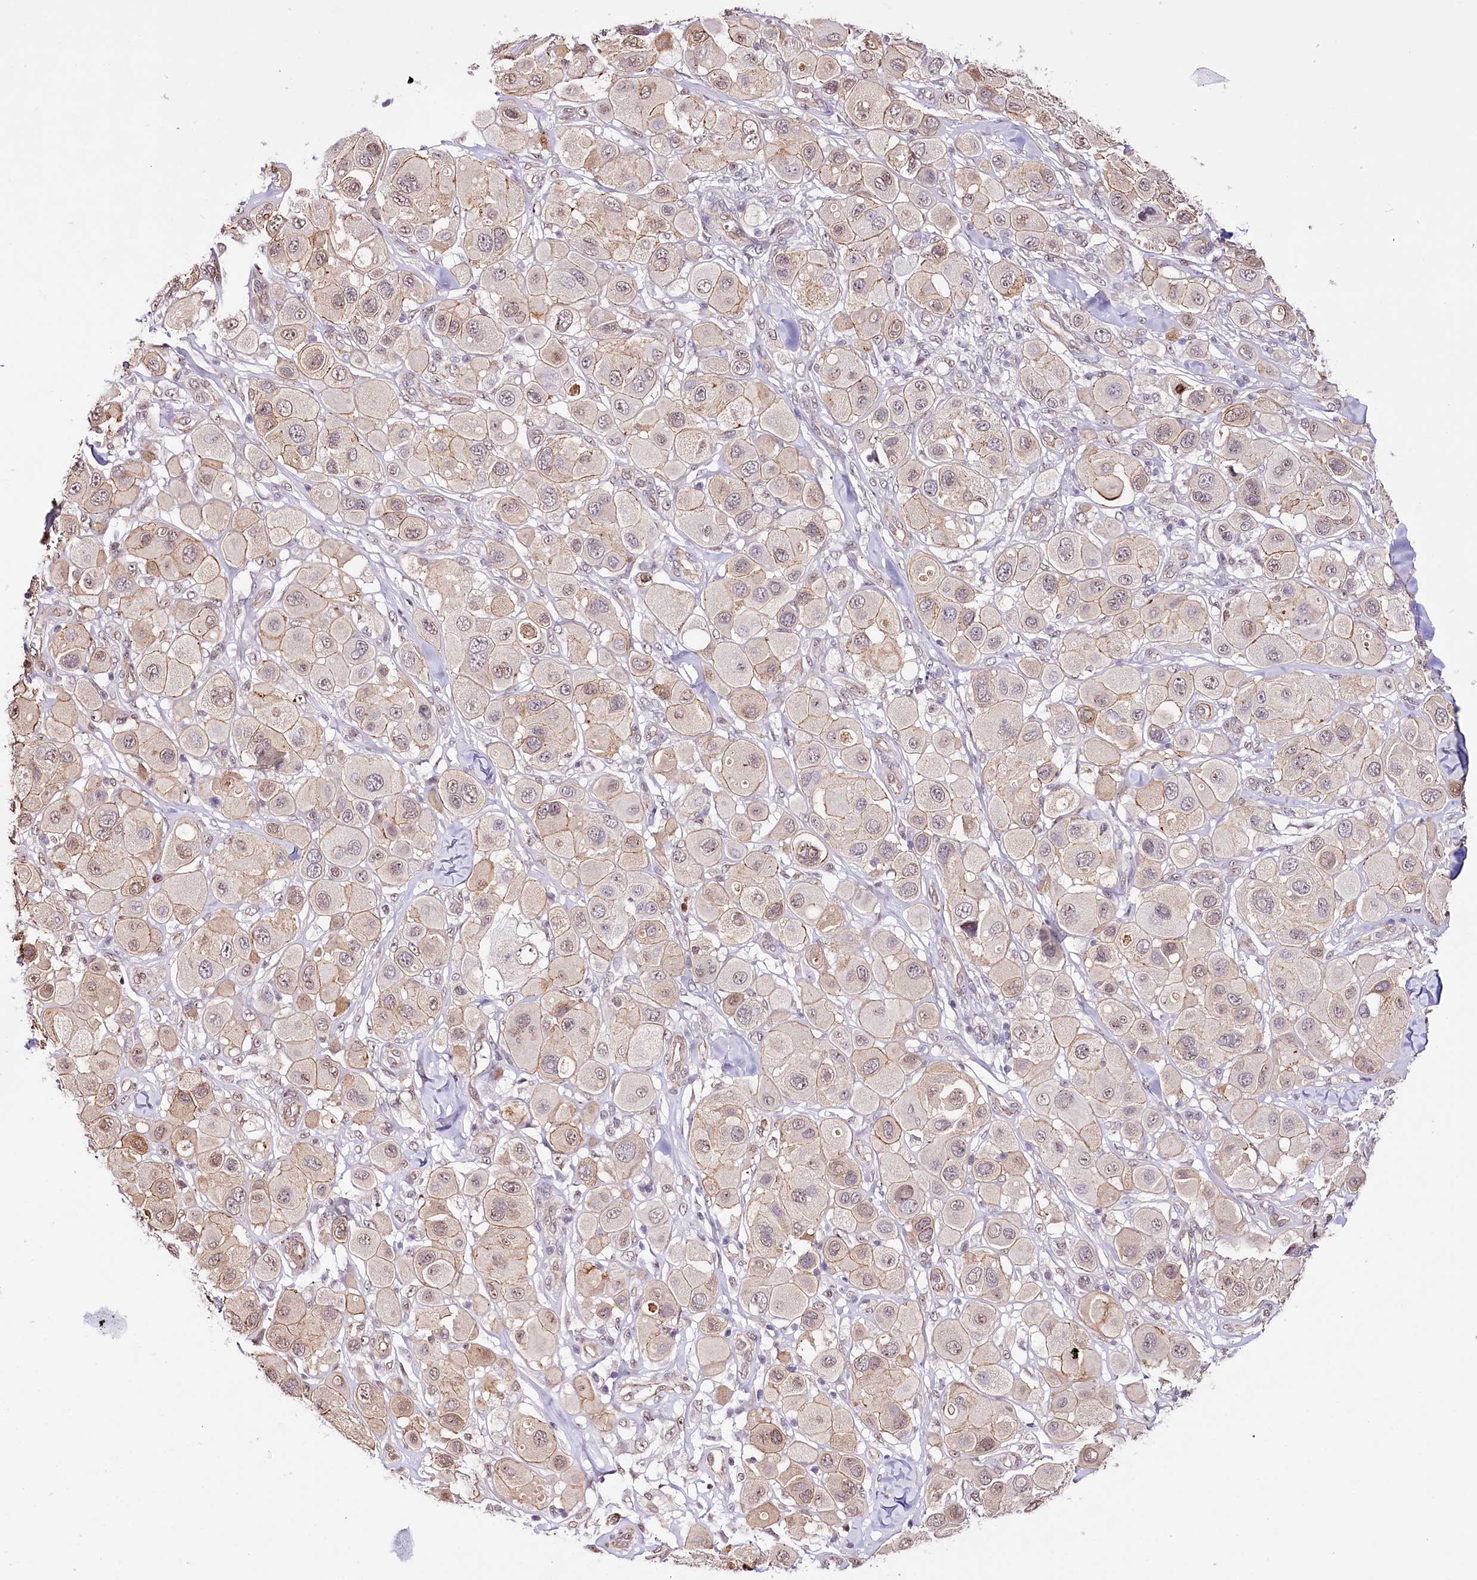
{"staining": {"intensity": "weak", "quantity": ">75%", "location": "cytoplasmic/membranous"}, "tissue": "melanoma", "cell_type": "Tumor cells", "image_type": "cancer", "snomed": [{"axis": "morphology", "description": "Malignant melanoma, Metastatic site"}, {"axis": "topography", "description": "Skin"}], "caption": "A micrograph showing weak cytoplasmic/membranous expression in about >75% of tumor cells in malignant melanoma (metastatic site), as visualized by brown immunohistochemical staining.", "gene": "ST7", "patient": {"sex": "male", "age": 41}}